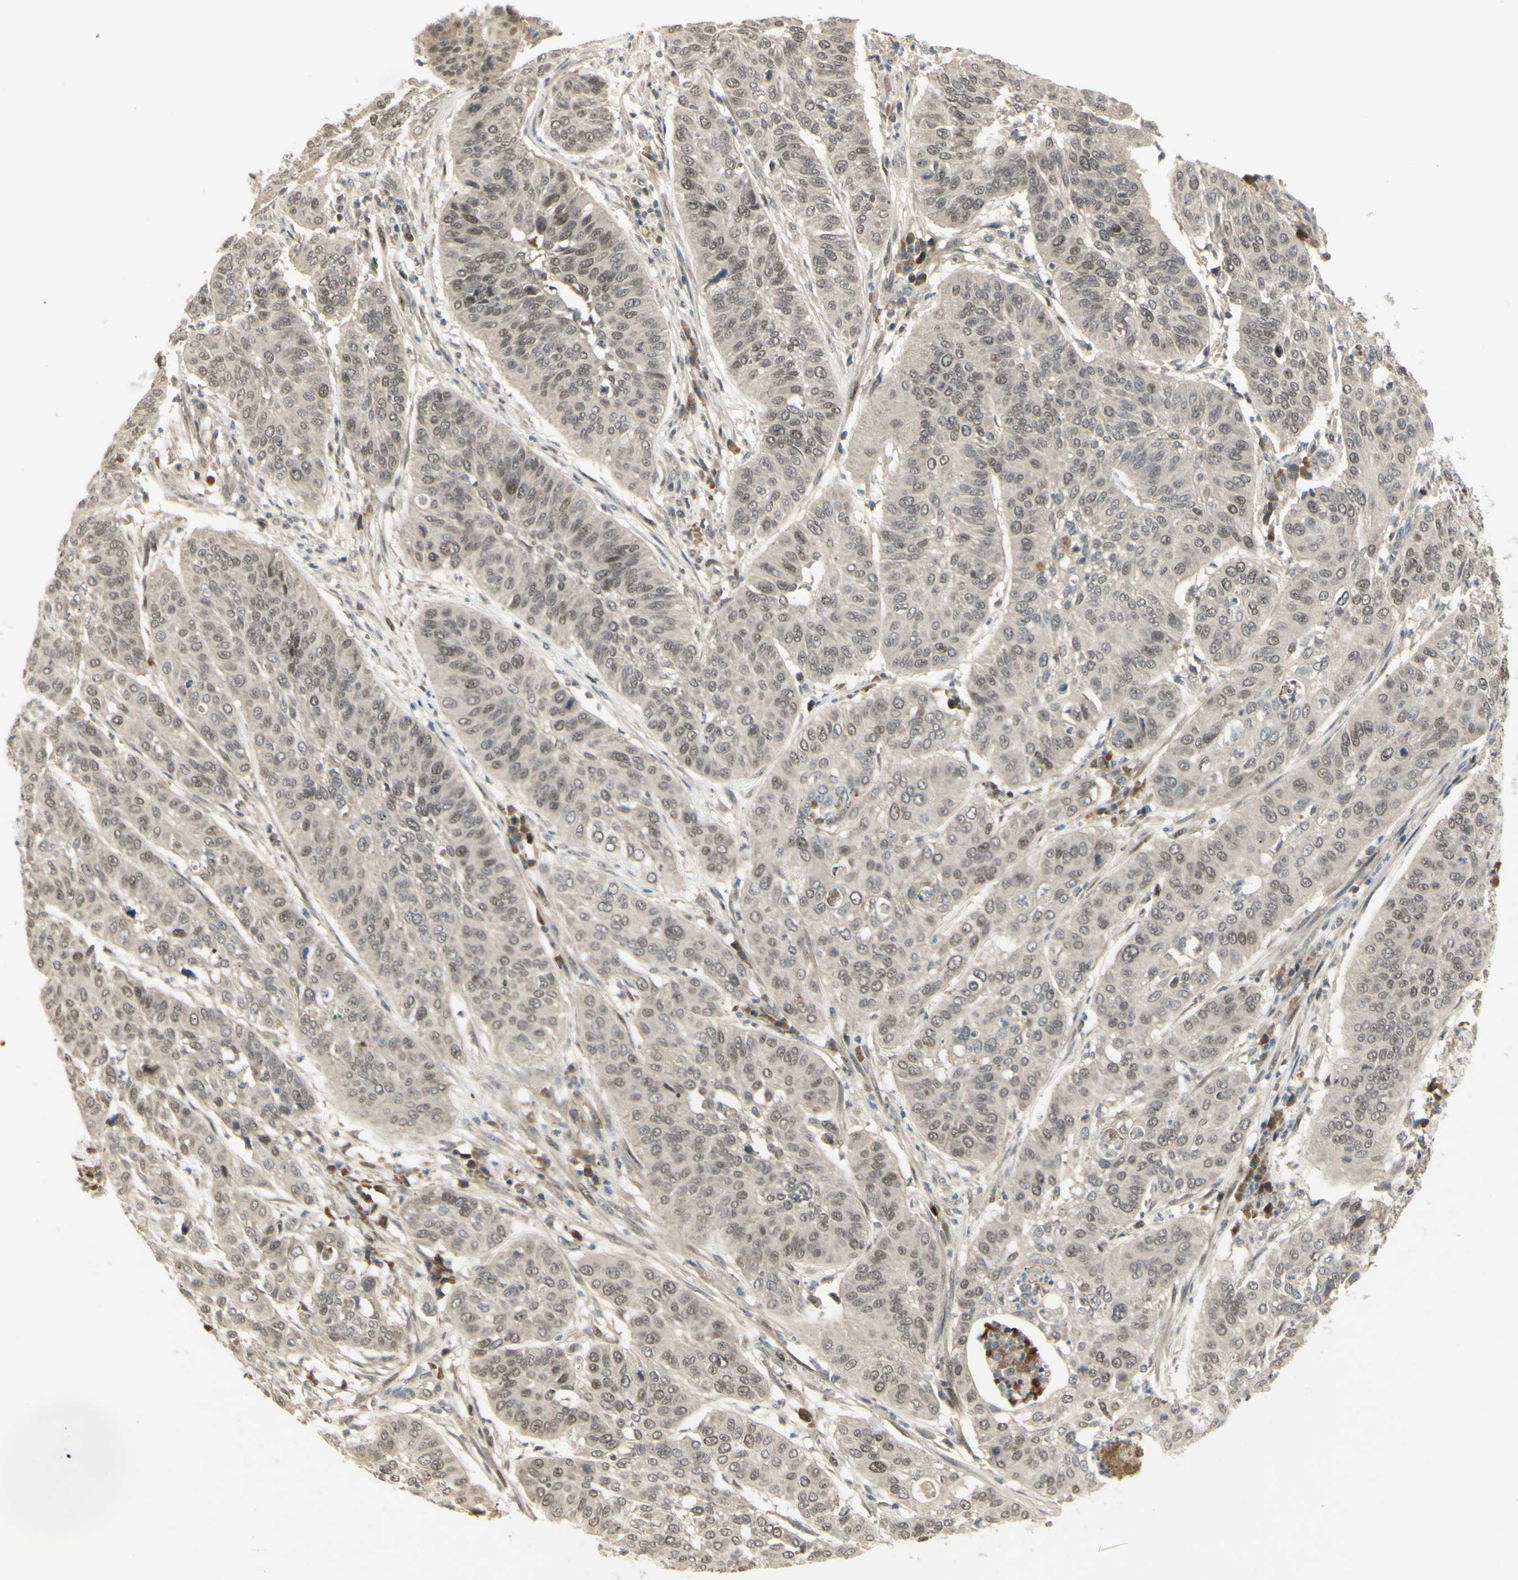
{"staining": {"intensity": "weak", "quantity": "25%-75%", "location": "nuclear"}, "tissue": "cervical cancer", "cell_type": "Tumor cells", "image_type": "cancer", "snomed": [{"axis": "morphology", "description": "Squamous cell carcinoma, NOS"}, {"axis": "topography", "description": "Cervix"}], "caption": "Cervical cancer (squamous cell carcinoma) stained with DAB (3,3'-diaminobenzidine) immunohistochemistry demonstrates low levels of weak nuclear staining in approximately 25%-75% of tumor cells. (IHC, brightfield microscopy, high magnification).", "gene": "RAD18", "patient": {"sex": "female", "age": 39}}